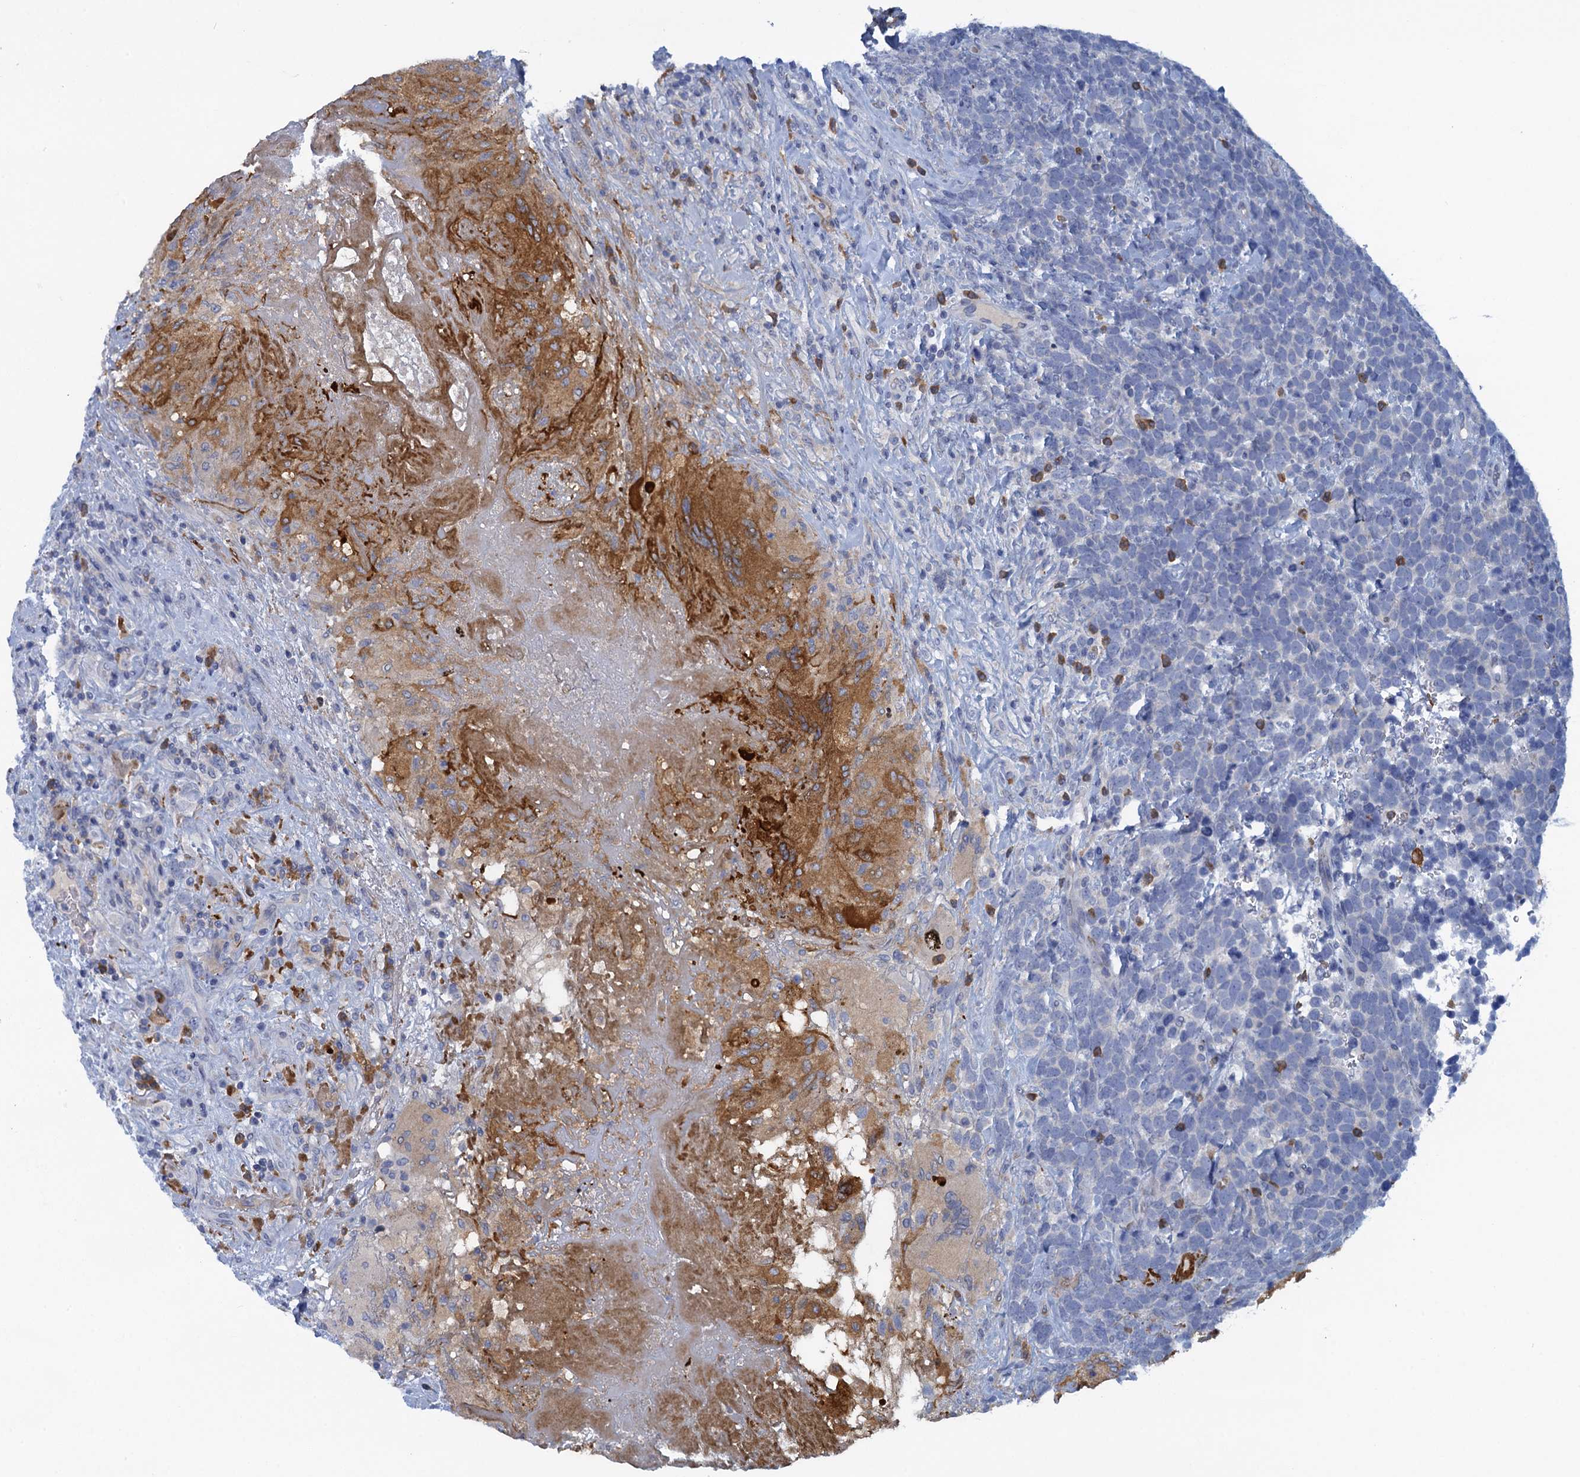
{"staining": {"intensity": "negative", "quantity": "none", "location": "none"}, "tissue": "urothelial cancer", "cell_type": "Tumor cells", "image_type": "cancer", "snomed": [{"axis": "morphology", "description": "Urothelial carcinoma, High grade"}, {"axis": "topography", "description": "Urinary bladder"}], "caption": "Tumor cells show no significant staining in urothelial cancer.", "gene": "SCEL", "patient": {"sex": "female", "age": 82}}